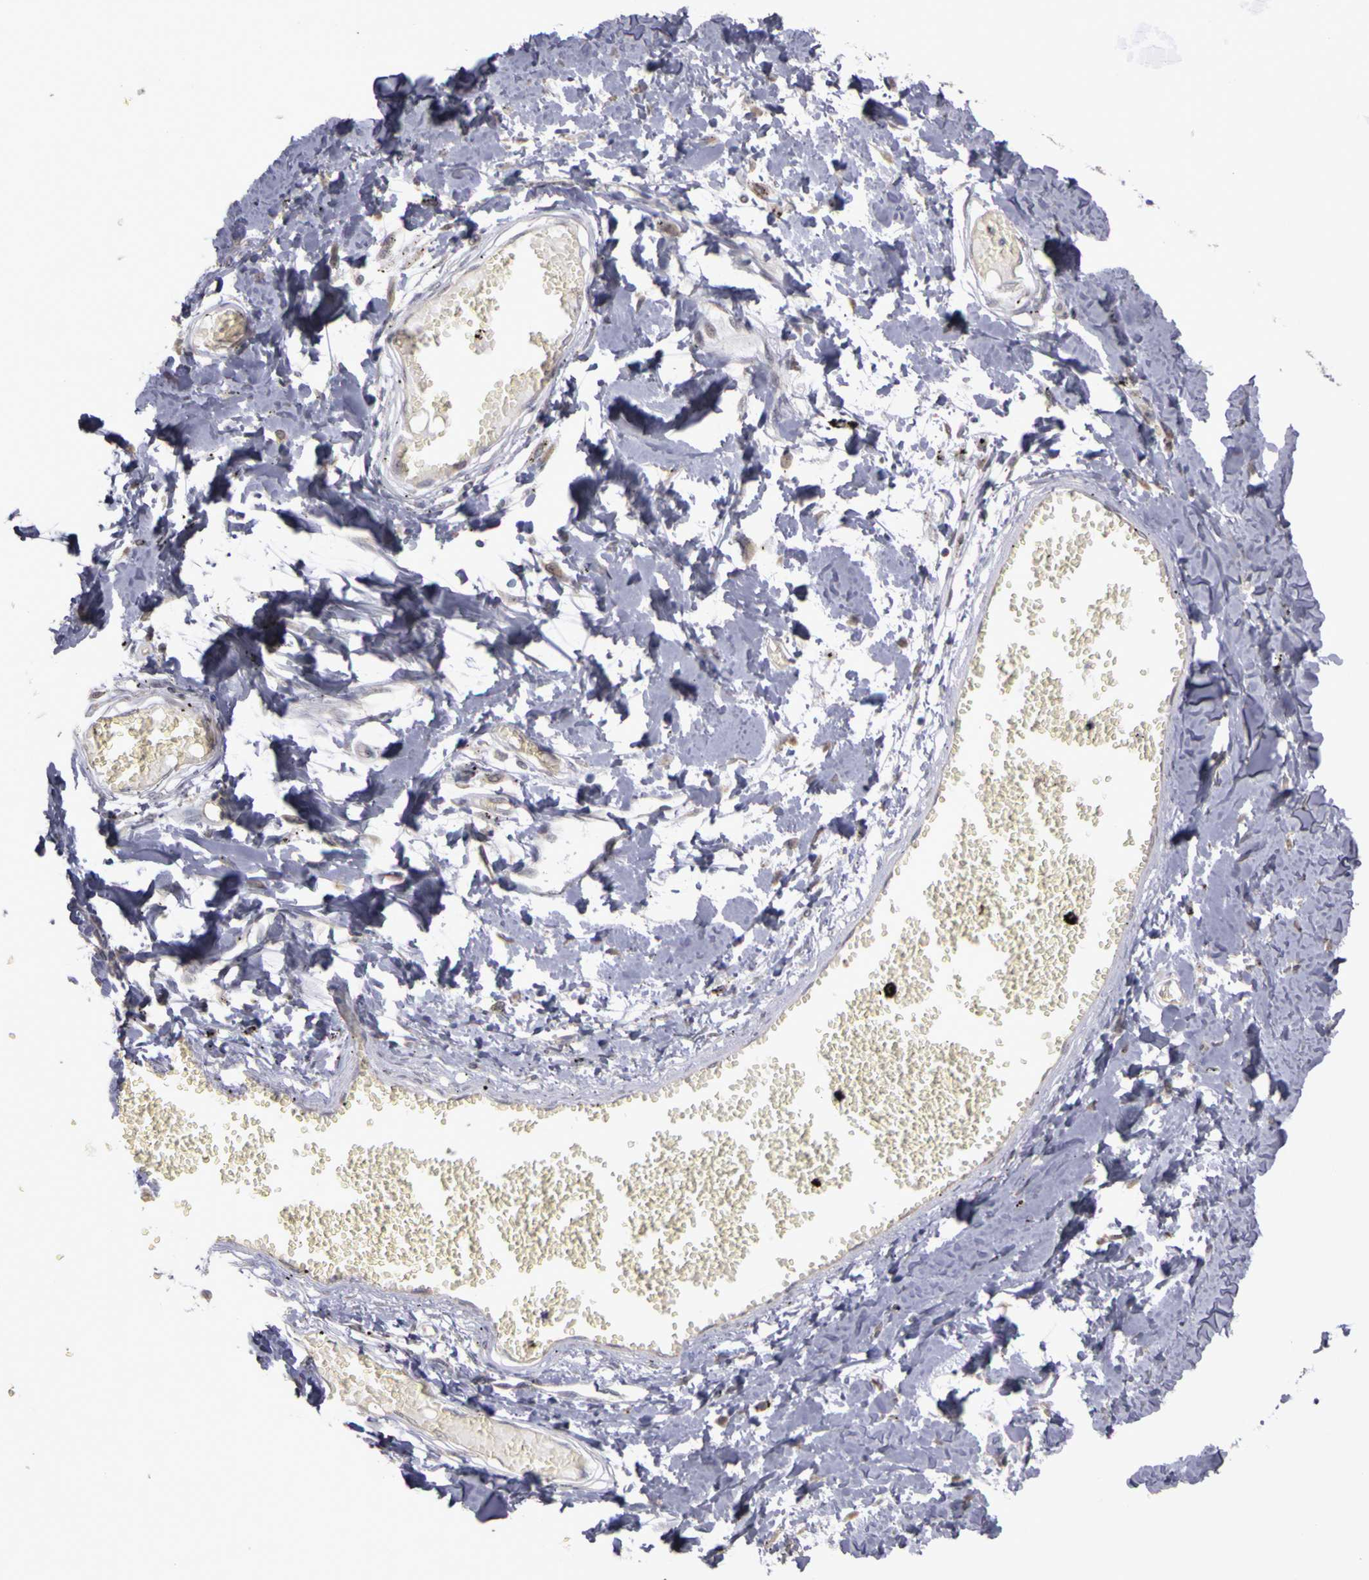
{"staining": {"intensity": "negative", "quantity": "none", "location": "none"}, "tissue": "adipose tissue", "cell_type": "Adipocytes", "image_type": "normal", "snomed": [{"axis": "morphology", "description": "Normal tissue, NOS"}, {"axis": "morphology", "description": "Sarcoma, NOS"}, {"axis": "topography", "description": "Skin"}, {"axis": "topography", "description": "Soft tissue"}], "caption": "This histopathology image is of normal adipose tissue stained with IHC to label a protein in brown with the nuclei are counter-stained blue. There is no staining in adipocytes.", "gene": "FRMD7", "patient": {"sex": "female", "age": 51}}